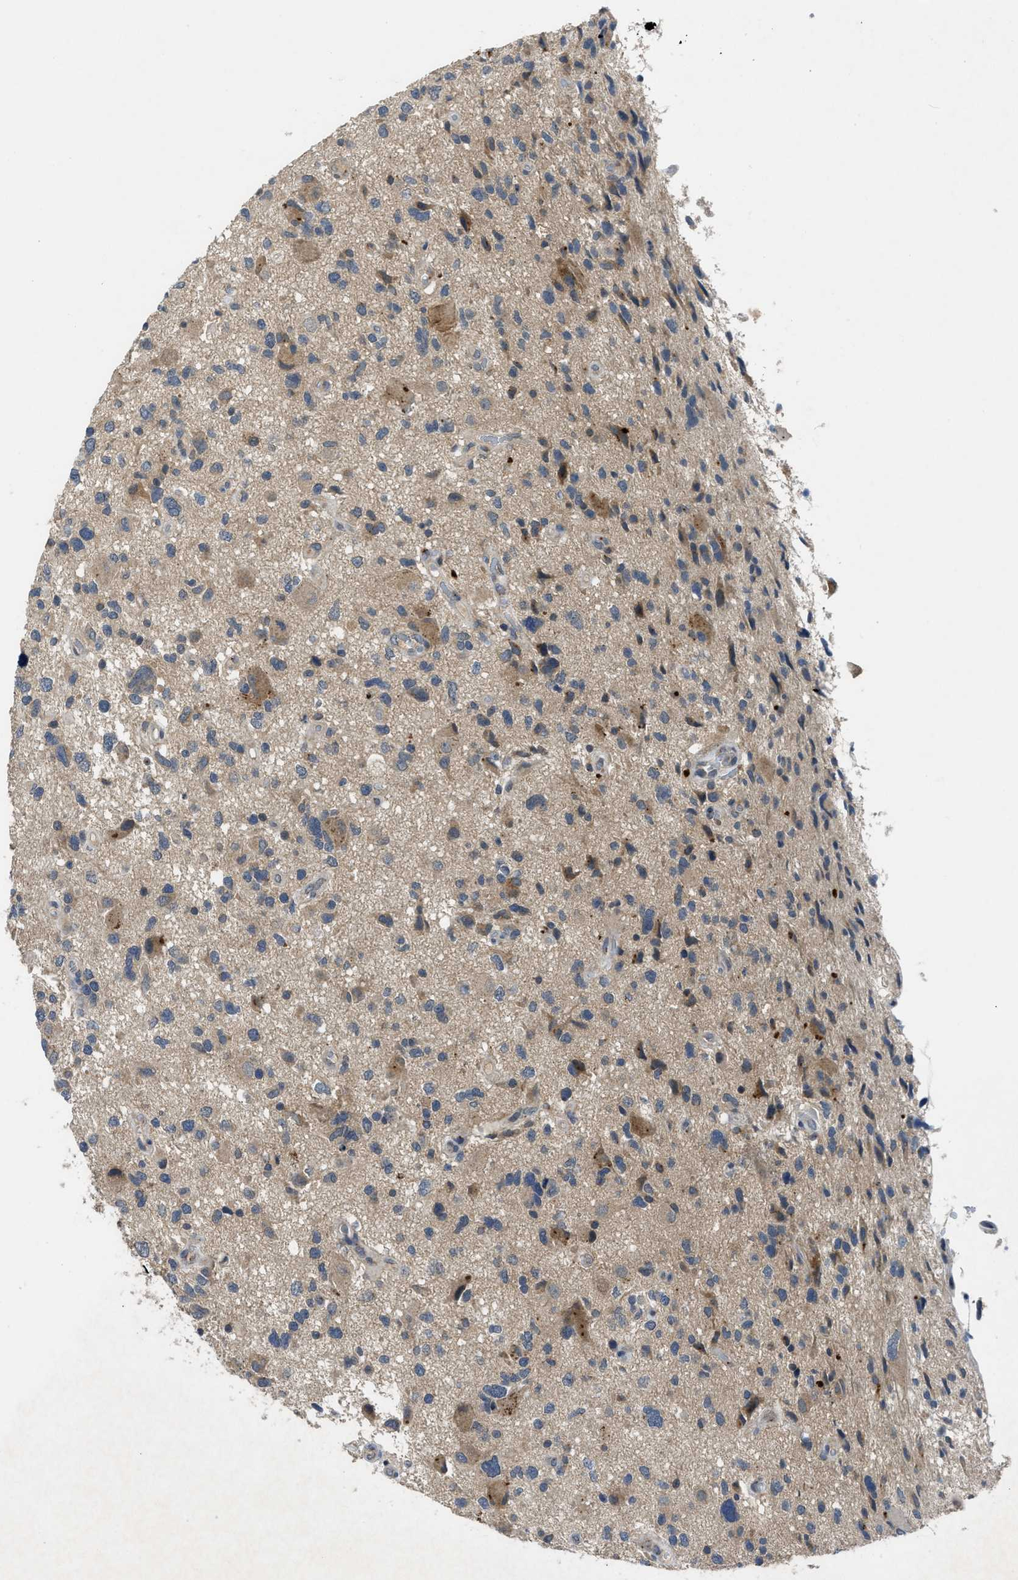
{"staining": {"intensity": "weak", "quantity": ">75%", "location": "cytoplasmic/membranous"}, "tissue": "glioma", "cell_type": "Tumor cells", "image_type": "cancer", "snomed": [{"axis": "morphology", "description": "Glioma, malignant, High grade"}, {"axis": "topography", "description": "Brain"}], "caption": "Malignant glioma (high-grade) stained with DAB immunohistochemistry shows low levels of weak cytoplasmic/membranous staining in about >75% of tumor cells.", "gene": "PDE7A", "patient": {"sex": "male", "age": 33}}